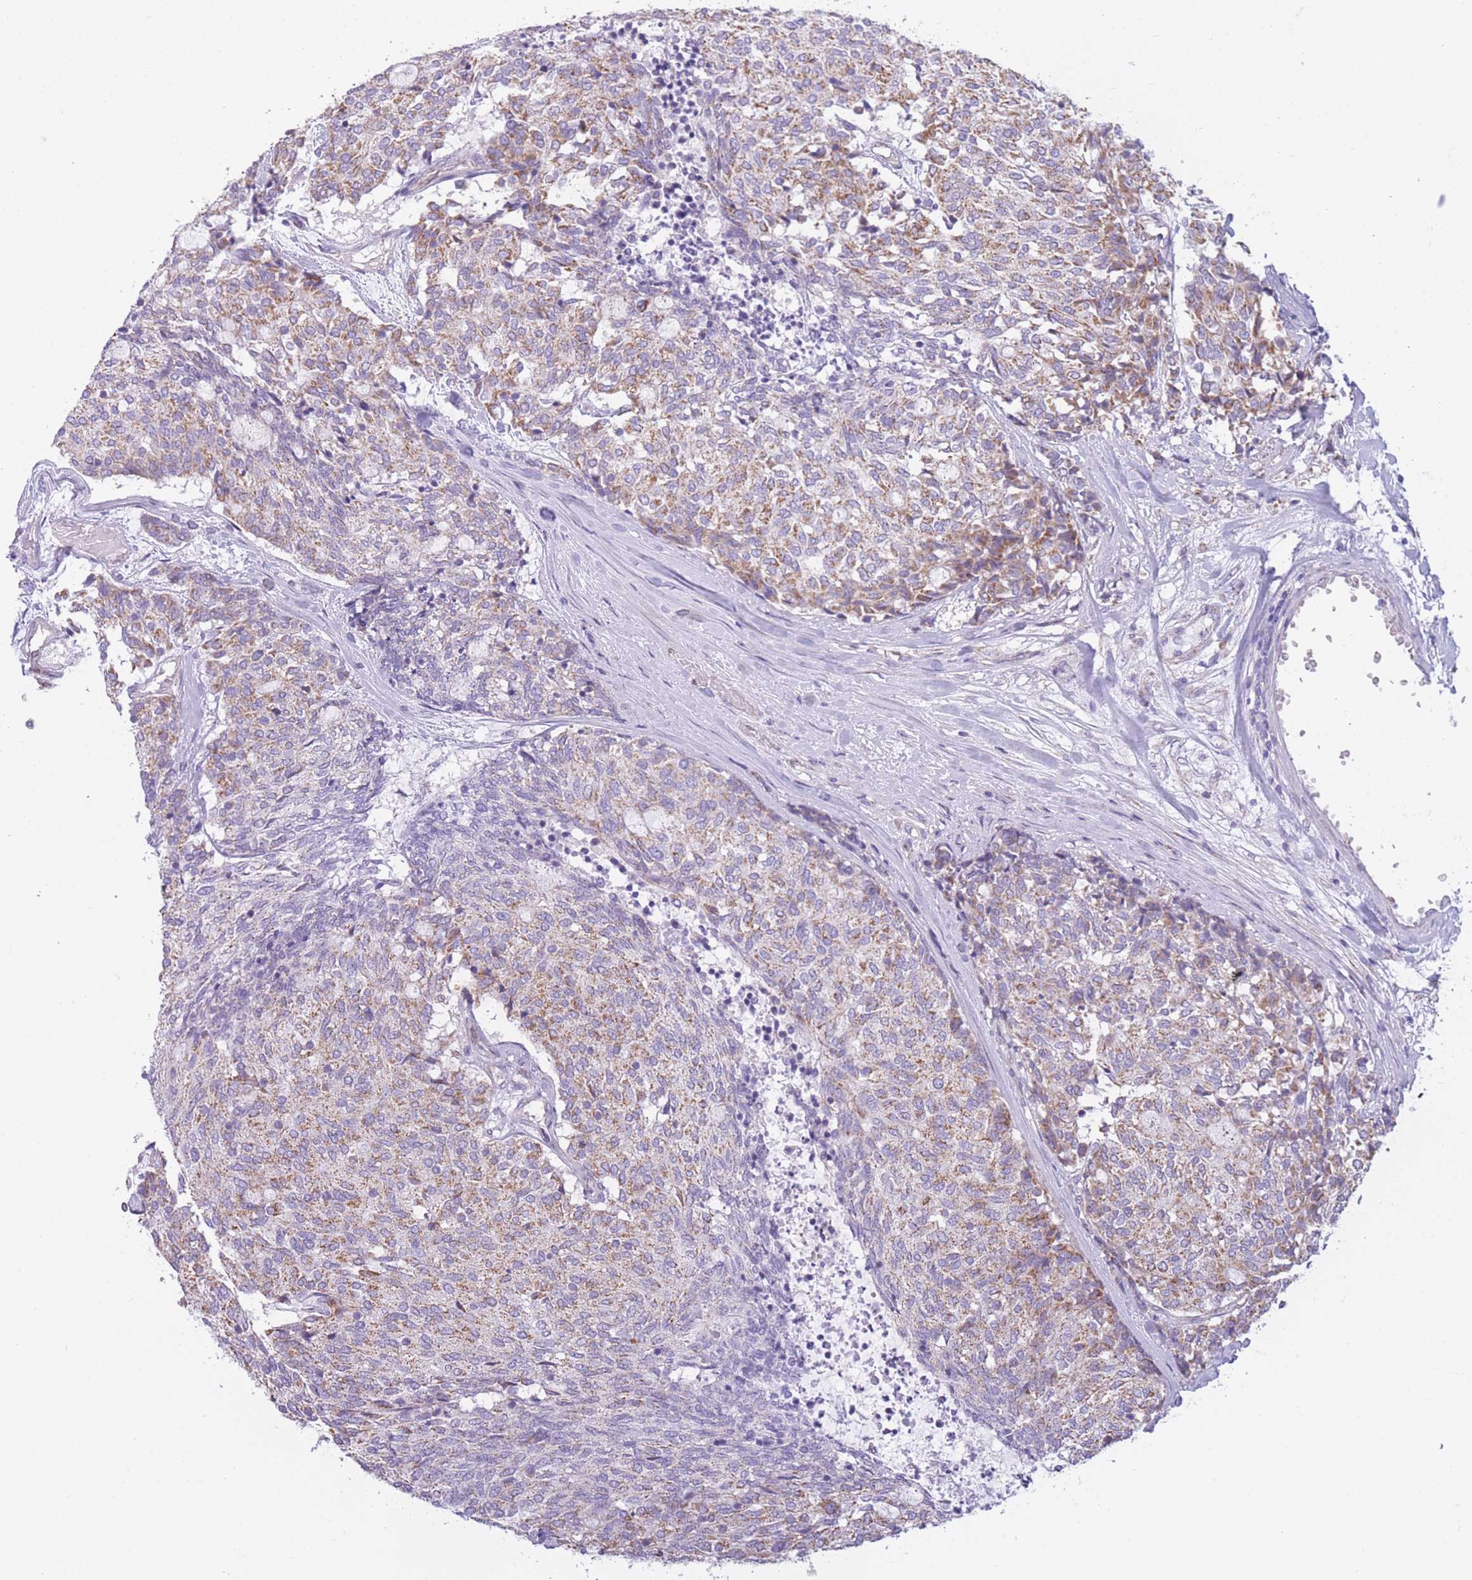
{"staining": {"intensity": "moderate", "quantity": "<25%", "location": "cytoplasmic/membranous"}, "tissue": "carcinoid", "cell_type": "Tumor cells", "image_type": "cancer", "snomed": [{"axis": "morphology", "description": "Carcinoid, malignant, NOS"}, {"axis": "topography", "description": "Pancreas"}], "caption": "Immunohistochemistry (IHC) histopathology image of malignant carcinoid stained for a protein (brown), which exhibits low levels of moderate cytoplasmic/membranous positivity in approximately <25% of tumor cells.", "gene": "PDHA1", "patient": {"sex": "female", "age": 54}}